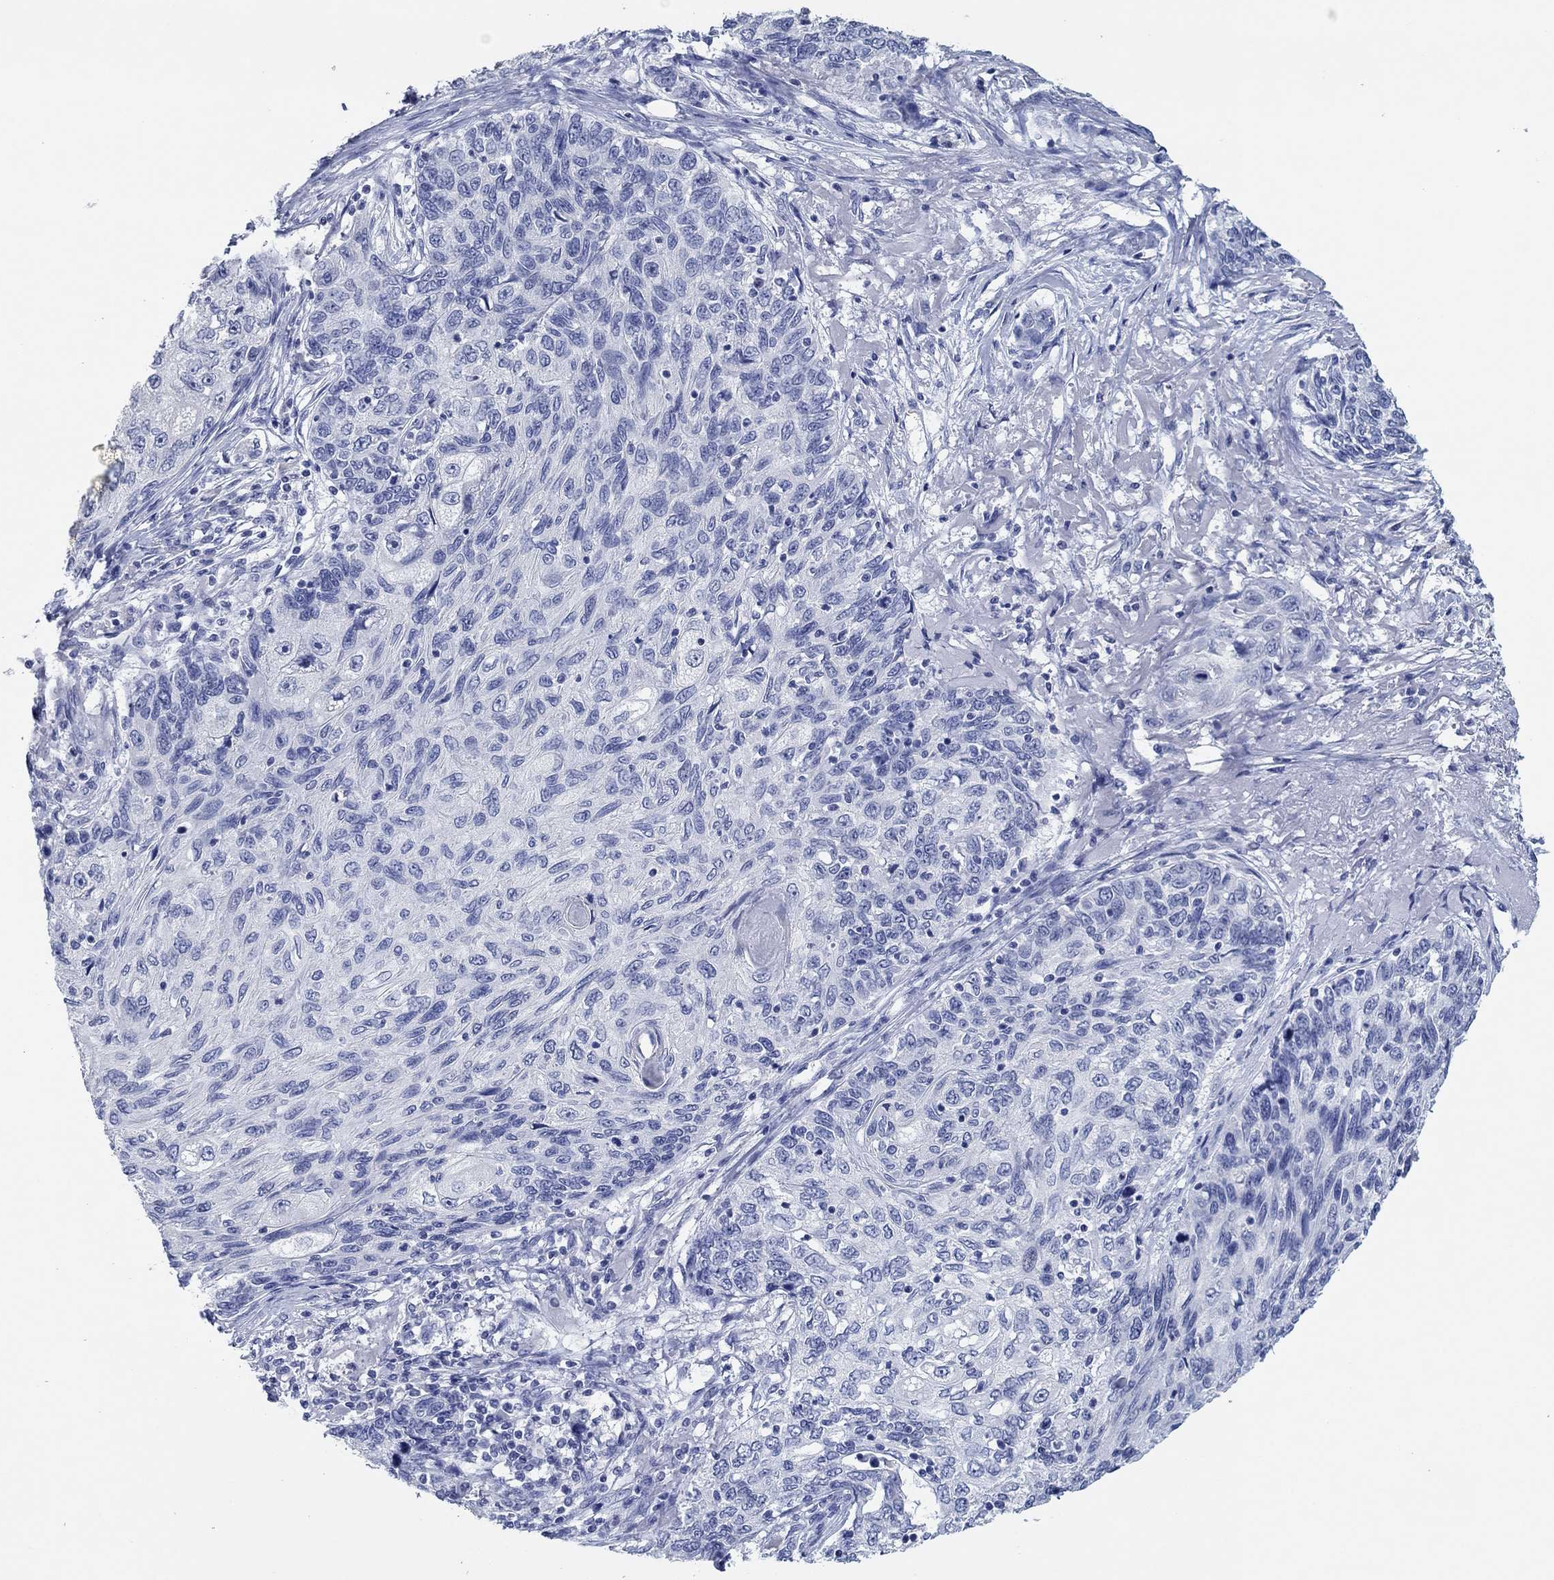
{"staining": {"intensity": "negative", "quantity": "none", "location": "none"}, "tissue": "skin cancer", "cell_type": "Tumor cells", "image_type": "cancer", "snomed": [{"axis": "morphology", "description": "Squamous cell carcinoma, NOS"}, {"axis": "topography", "description": "Skin"}], "caption": "Tumor cells show no significant positivity in skin cancer.", "gene": "POU5F1", "patient": {"sex": "male", "age": 92}}